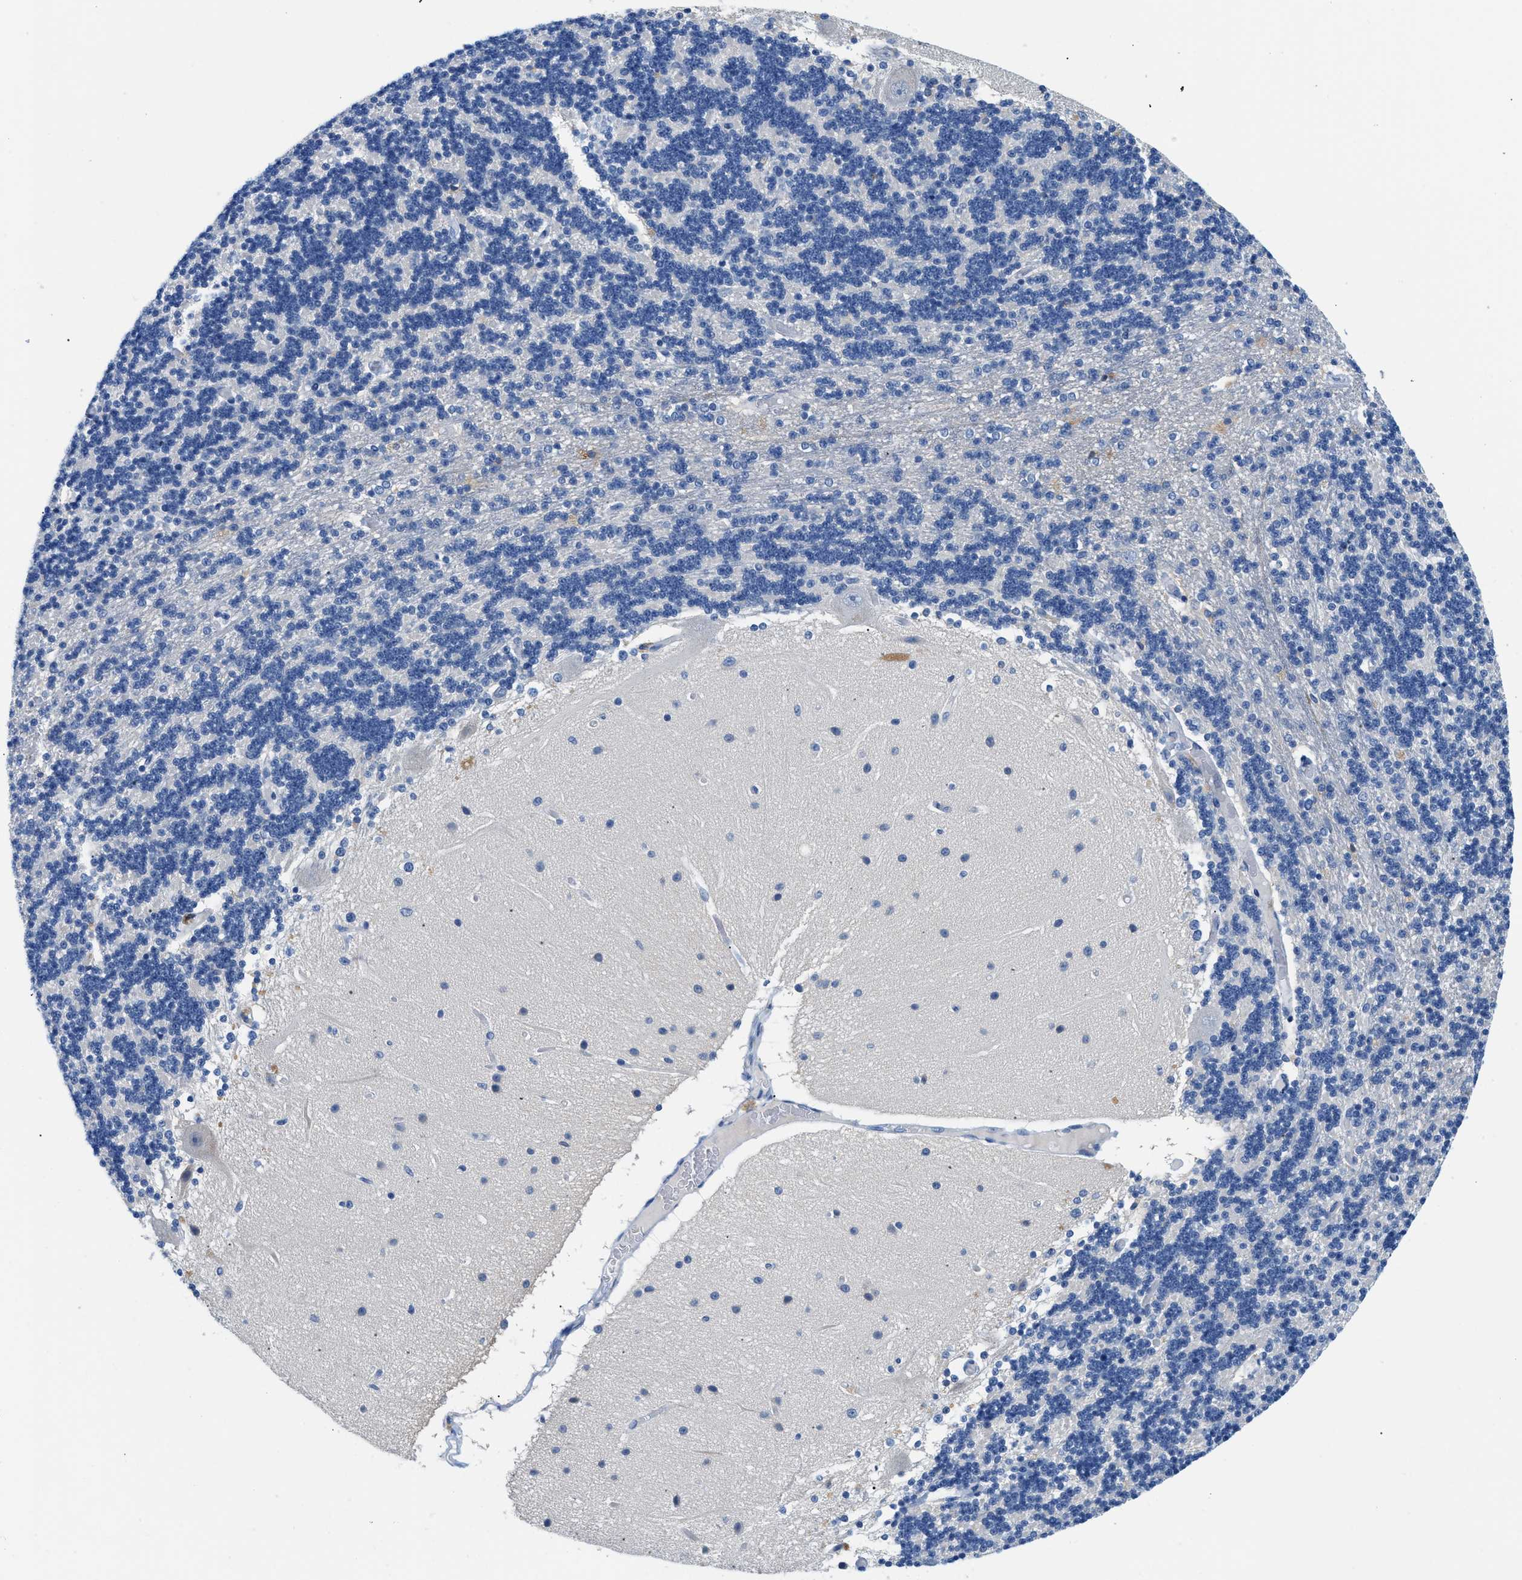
{"staining": {"intensity": "negative", "quantity": "none", "location": "none"}, "tissue": "cerebellum", "cell_type": "Cells in granular layer", "image_type": "normal", "snomed": [{"axis": "morphology", "description": "Normal tissue, NOS"}, {"axis": "topography", "description": "Cerebellum"}], "caption": "Benign cerebellum was stained to show a protein in brown. There is no significant expression in cells in granular layer.", "gene": "BPGM", "patient": {"sex": "female", "age": 54}}